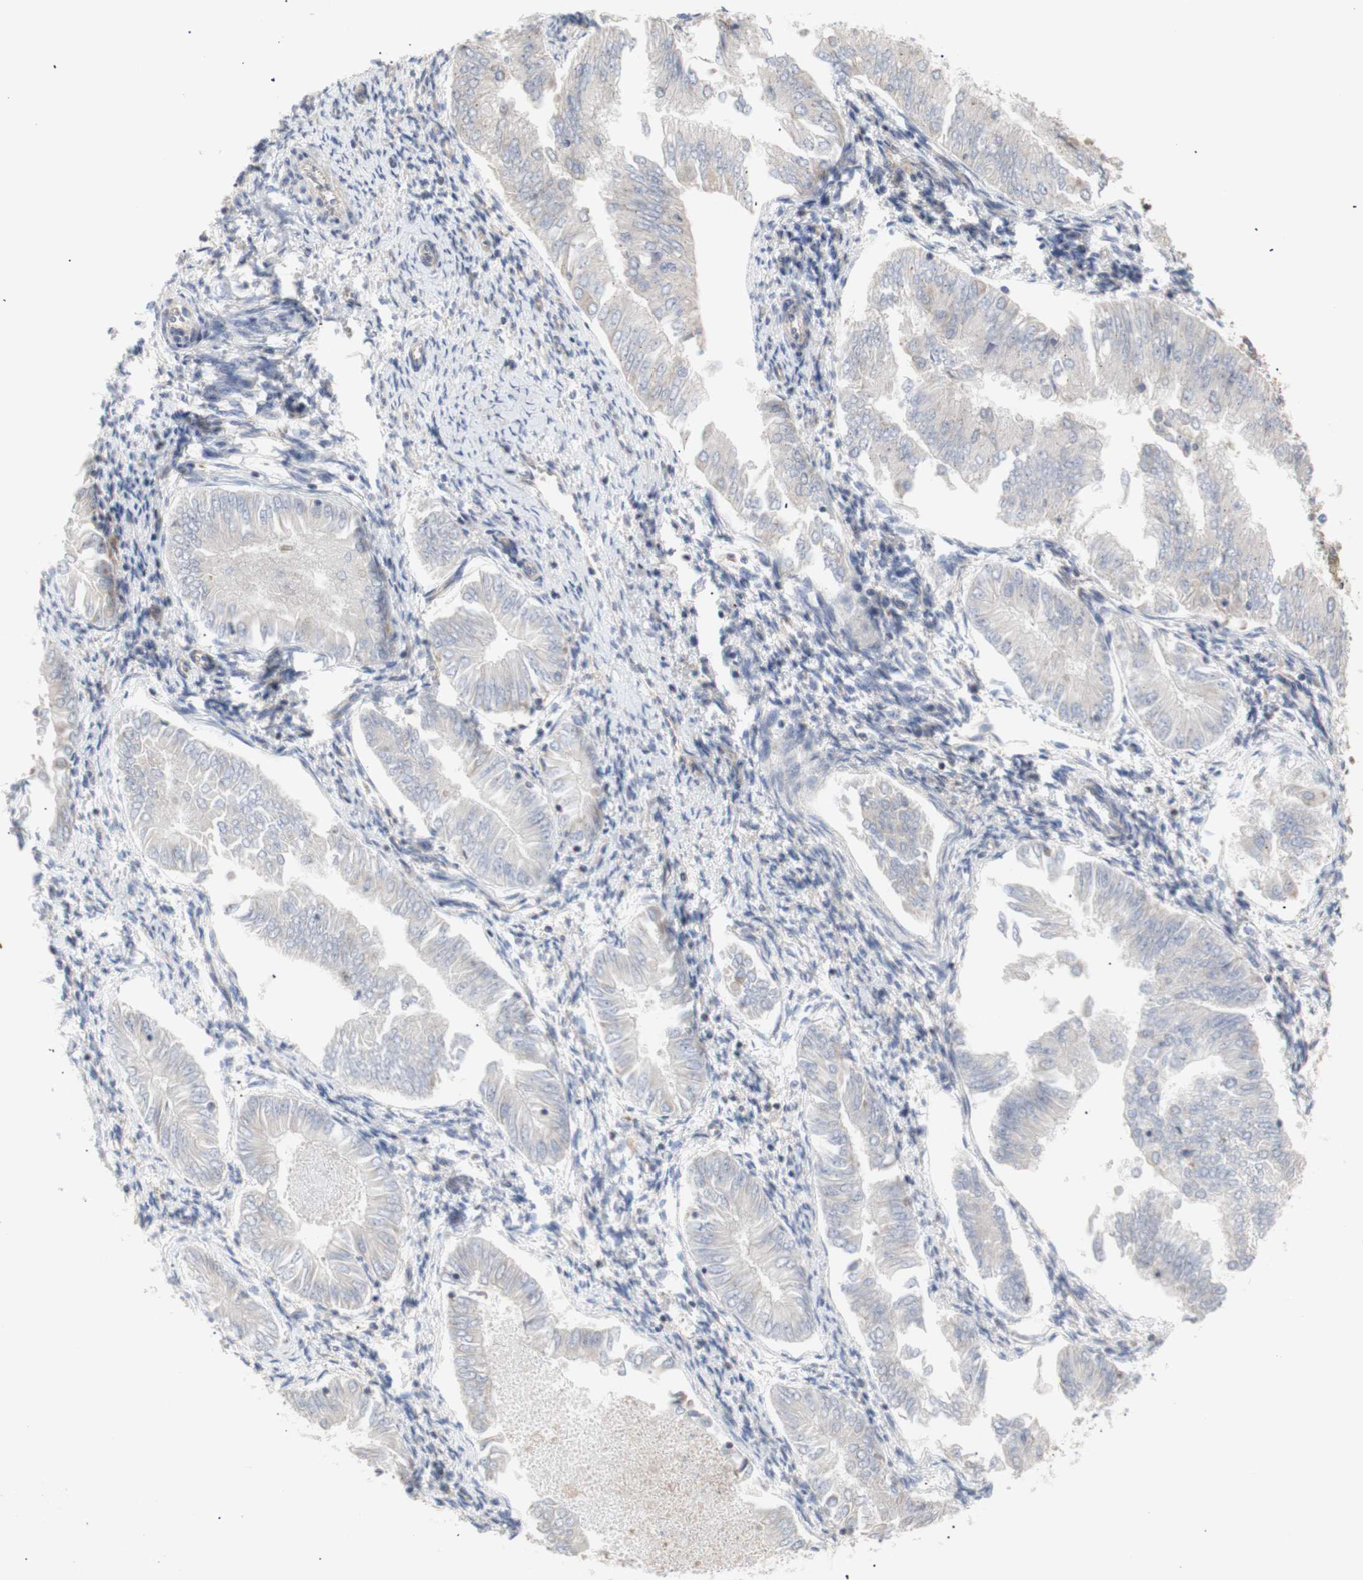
{"staining": {"intensity": "negative", "quantity": "none", "location": "none"}, "tissue": "endometrial cancer", "cell_type": "Tumor cells", "image_type": "cancer", "snomed": [{"axis": "morphology", "description": "Adenocarcinoma, NOS"}, {"axis": "topography", "description": "Endometrium"}], "caption": "Immunohistochemistry of human adenocarcinoma (endometrial) displays no expression in tumor cells.", "gene": "IKBKG", "patient": {"sex": "female", "age": 53}}